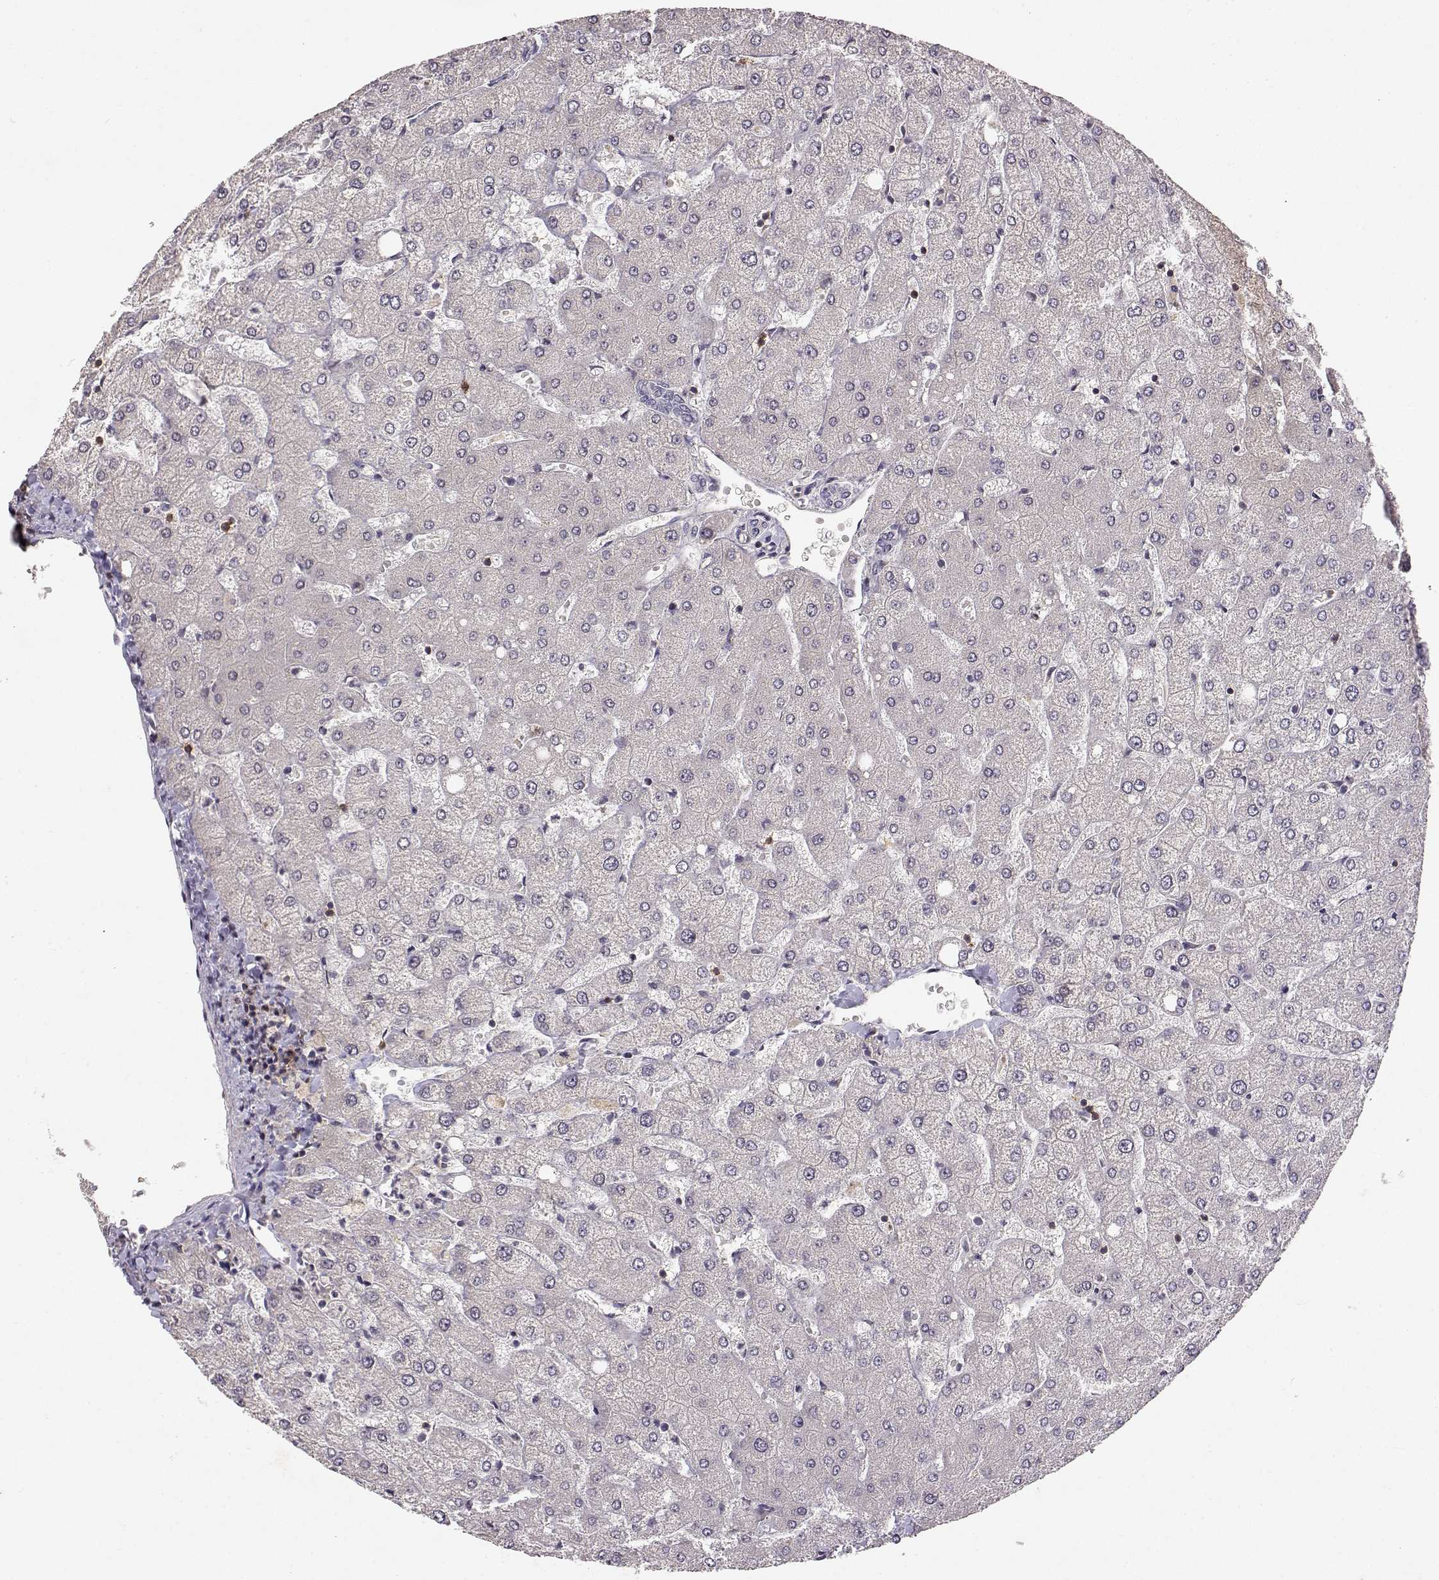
{"staining": {"intensity": "negative", "quantity": "none", "location": "none"}, "tissue": "liver", "cell_type": "Cholangiocytes", "image_type": "normal", "snomed": [{"axis": "morphology", "description": "Normal tissue, NOS"}, {"axis": "topography", "description": "Liver"}], "caption": "This image is of unremarkable liver stained with immunohistochemistry (IHC) to label a protein in brown with the nuclei are counter-stained blue. There is no staining in cholangiocytes. The staining is performed using DAB brown chromogen with nuclei counter-stained in using hematoxylin.", "gene": "IFITM1", "patient": {"sex": "female", "age": 54}}